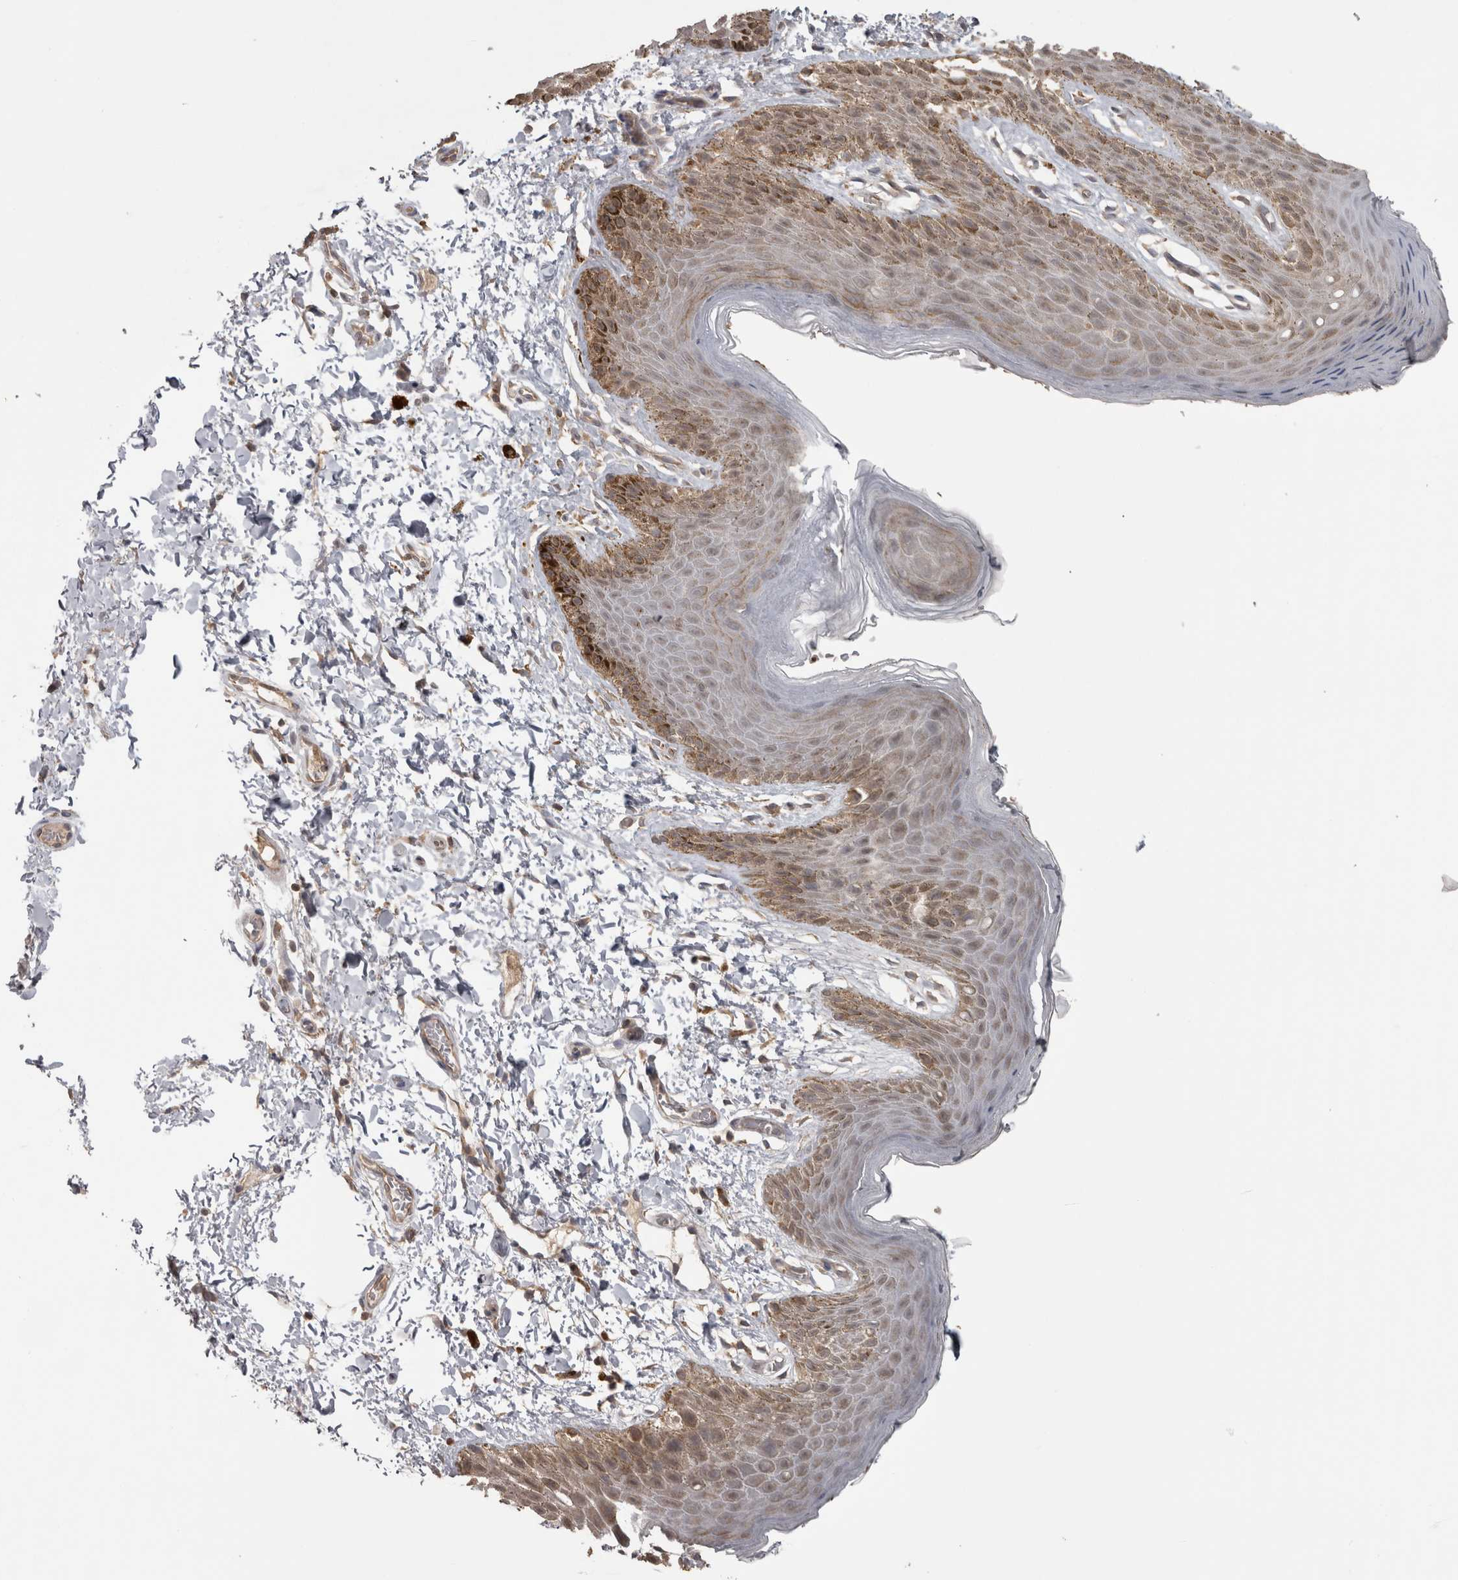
{"staining": {"intensity": "moderate", "quantity": "25%-75%", "location": "cytoplasmic/membranous"}, "tissue": "skin", "cell_type": "Epidermal cells", "image_type": "normal", "snomed": [{"axis": "morphology", "description": "Normal tissue, NOS"}, {"axis": "topography", "description": "Anal"}, {"axis": "topography", "description": "Peripheral nerve tissue"}], "caption": "Immunohistochemistry micrograph of normal human skin stained for a protein (brown), which reveals medium levels of moderate cytoplasmic/membranous expression in about 25%-75% of epidermal cells.", "gene": "MICU3", "patient": {"sex": "male", "age": 44}}